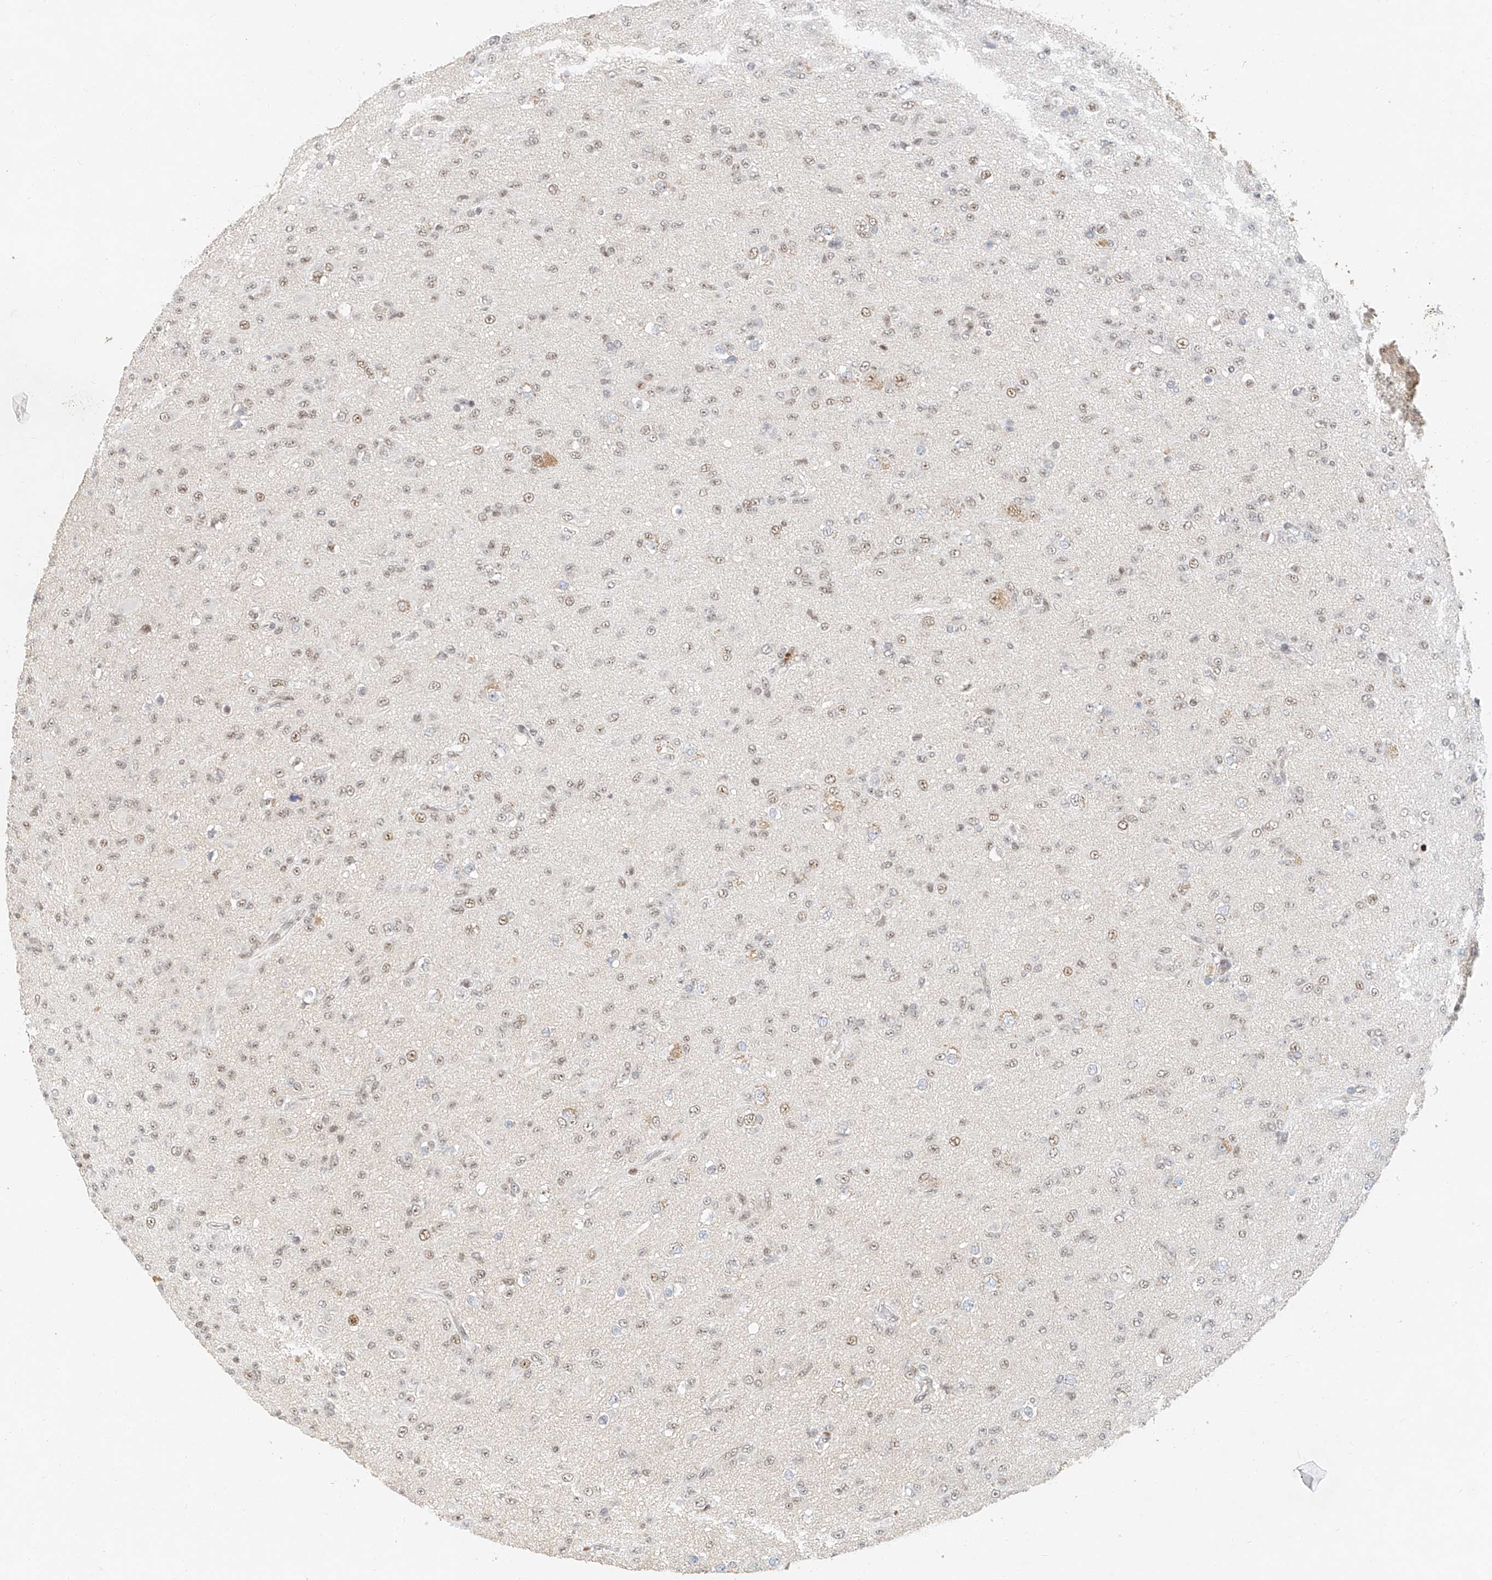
{"staining": {"intensity": "moderate", "quantity": "25%-75%", "location": "nuclear"}, "tissue": "glioma", "cell_type": "Tumor cells", "image_type": "cancer", "snomed": [{"axis": "morphology", "description": "Glioma, malignant, Low grade"}, {"axis": "topography", "description": "Brain"}], "caption": "Malignant glioma (low-grade) stained with DAB (3,3'-diaminobenzidine) IHC demonstrates medium levels of moderate nuclear positivity in about 25%-75% of tumor cells. Nuclei are stained in blue.", "gene": "CXorf58", "patient": {"sex": "male", "age": 65}}